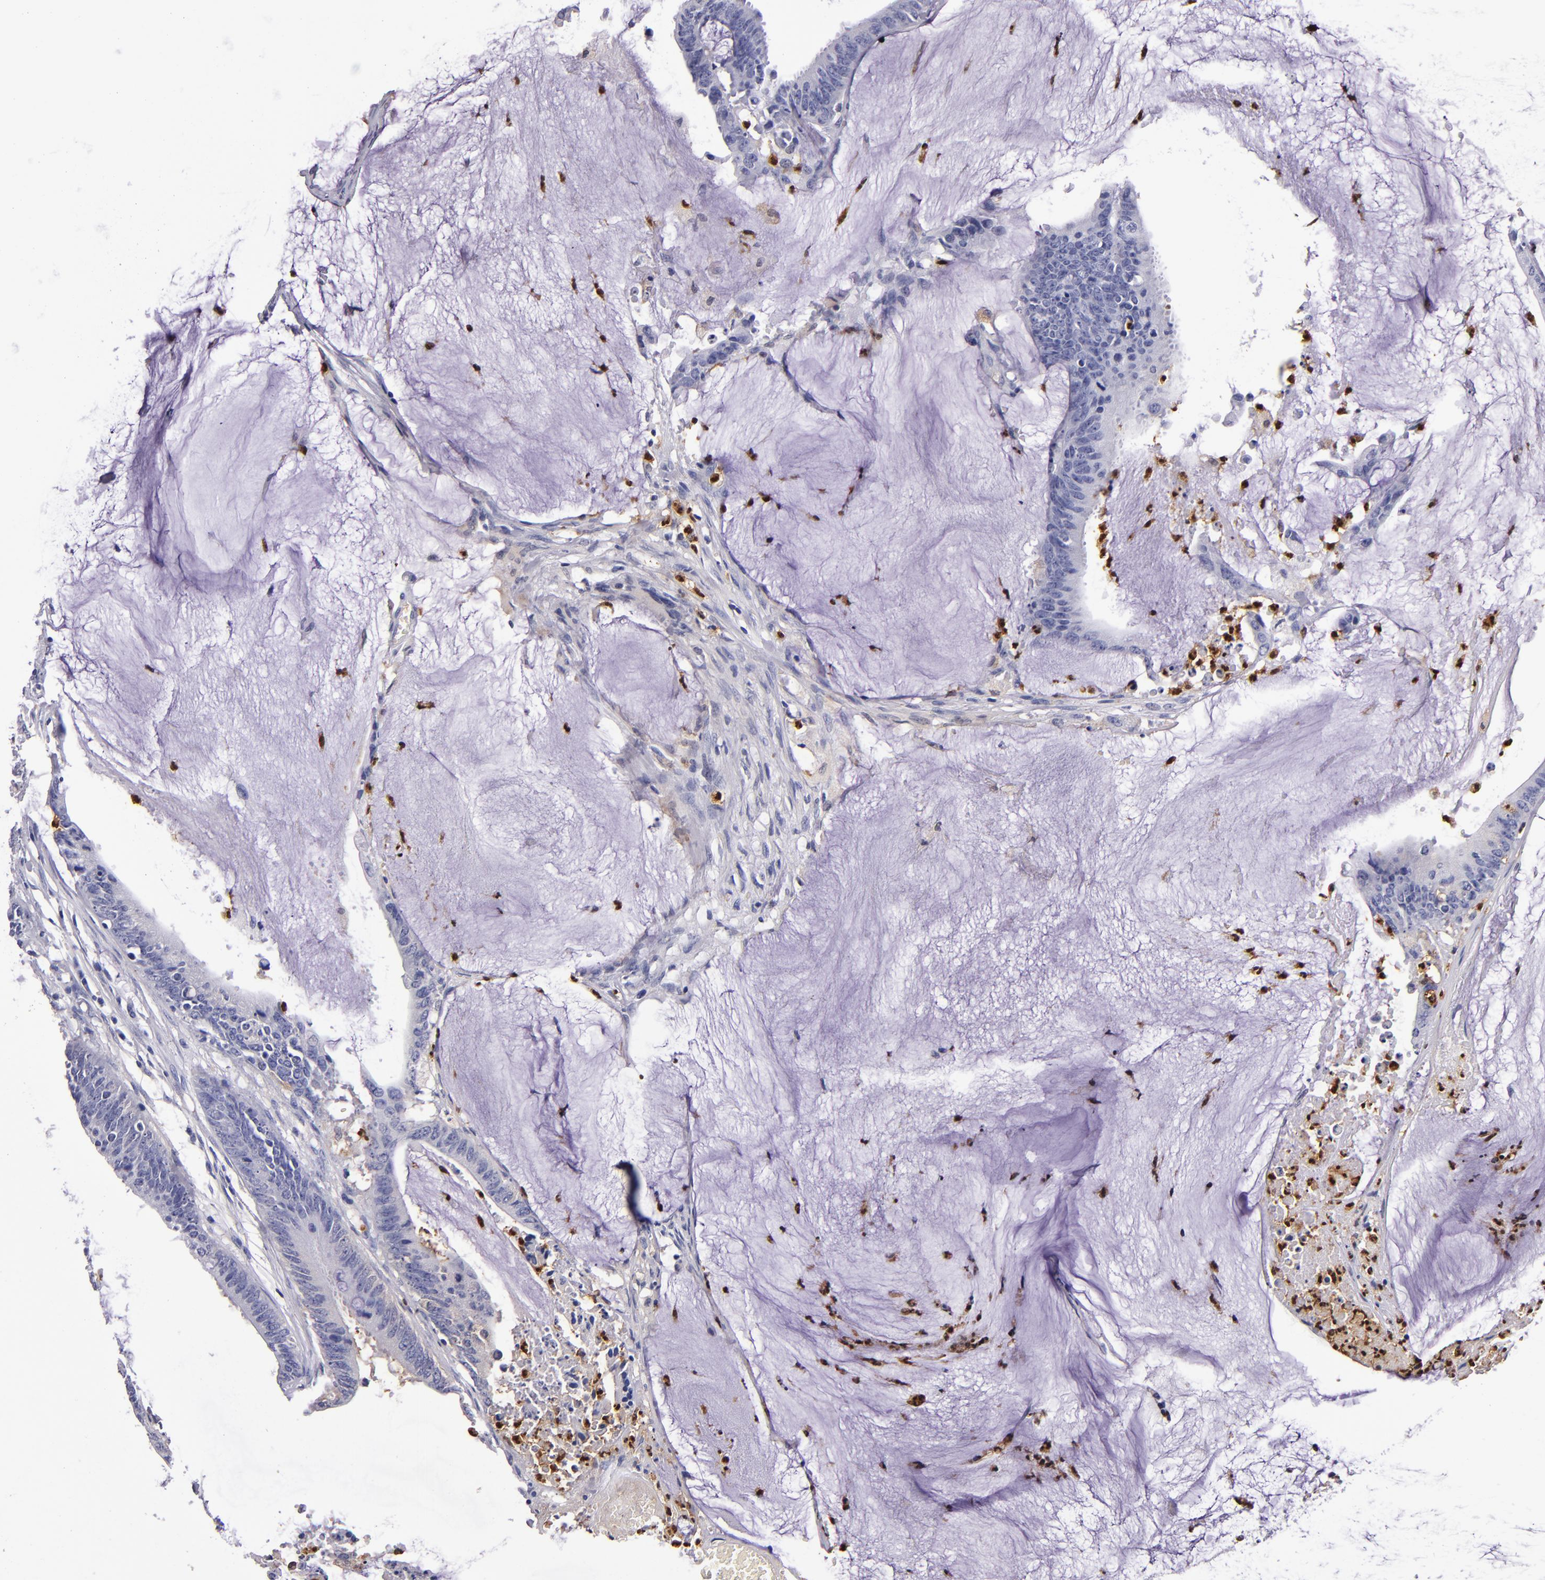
{"staining": {"intensity": "negative", "quantity": "none", "location": "none"}, "tissue": "colorectal cancer", "cell_type": "Tumor cells", "image_type": "cancer", "snomed": [{"axis": "morphology", "description": "Adenocarcinoma, NOS"}, {"axis": "topography", "description": "Rectum"}], "caption": "An immunohistochemistry (IHC) histopathology image of colorectal cancer is shown. There is no staining in tumor cells of colorectal cancer.", "gene": "S100A8", "patient": {"sex": "female", "age": 66}}